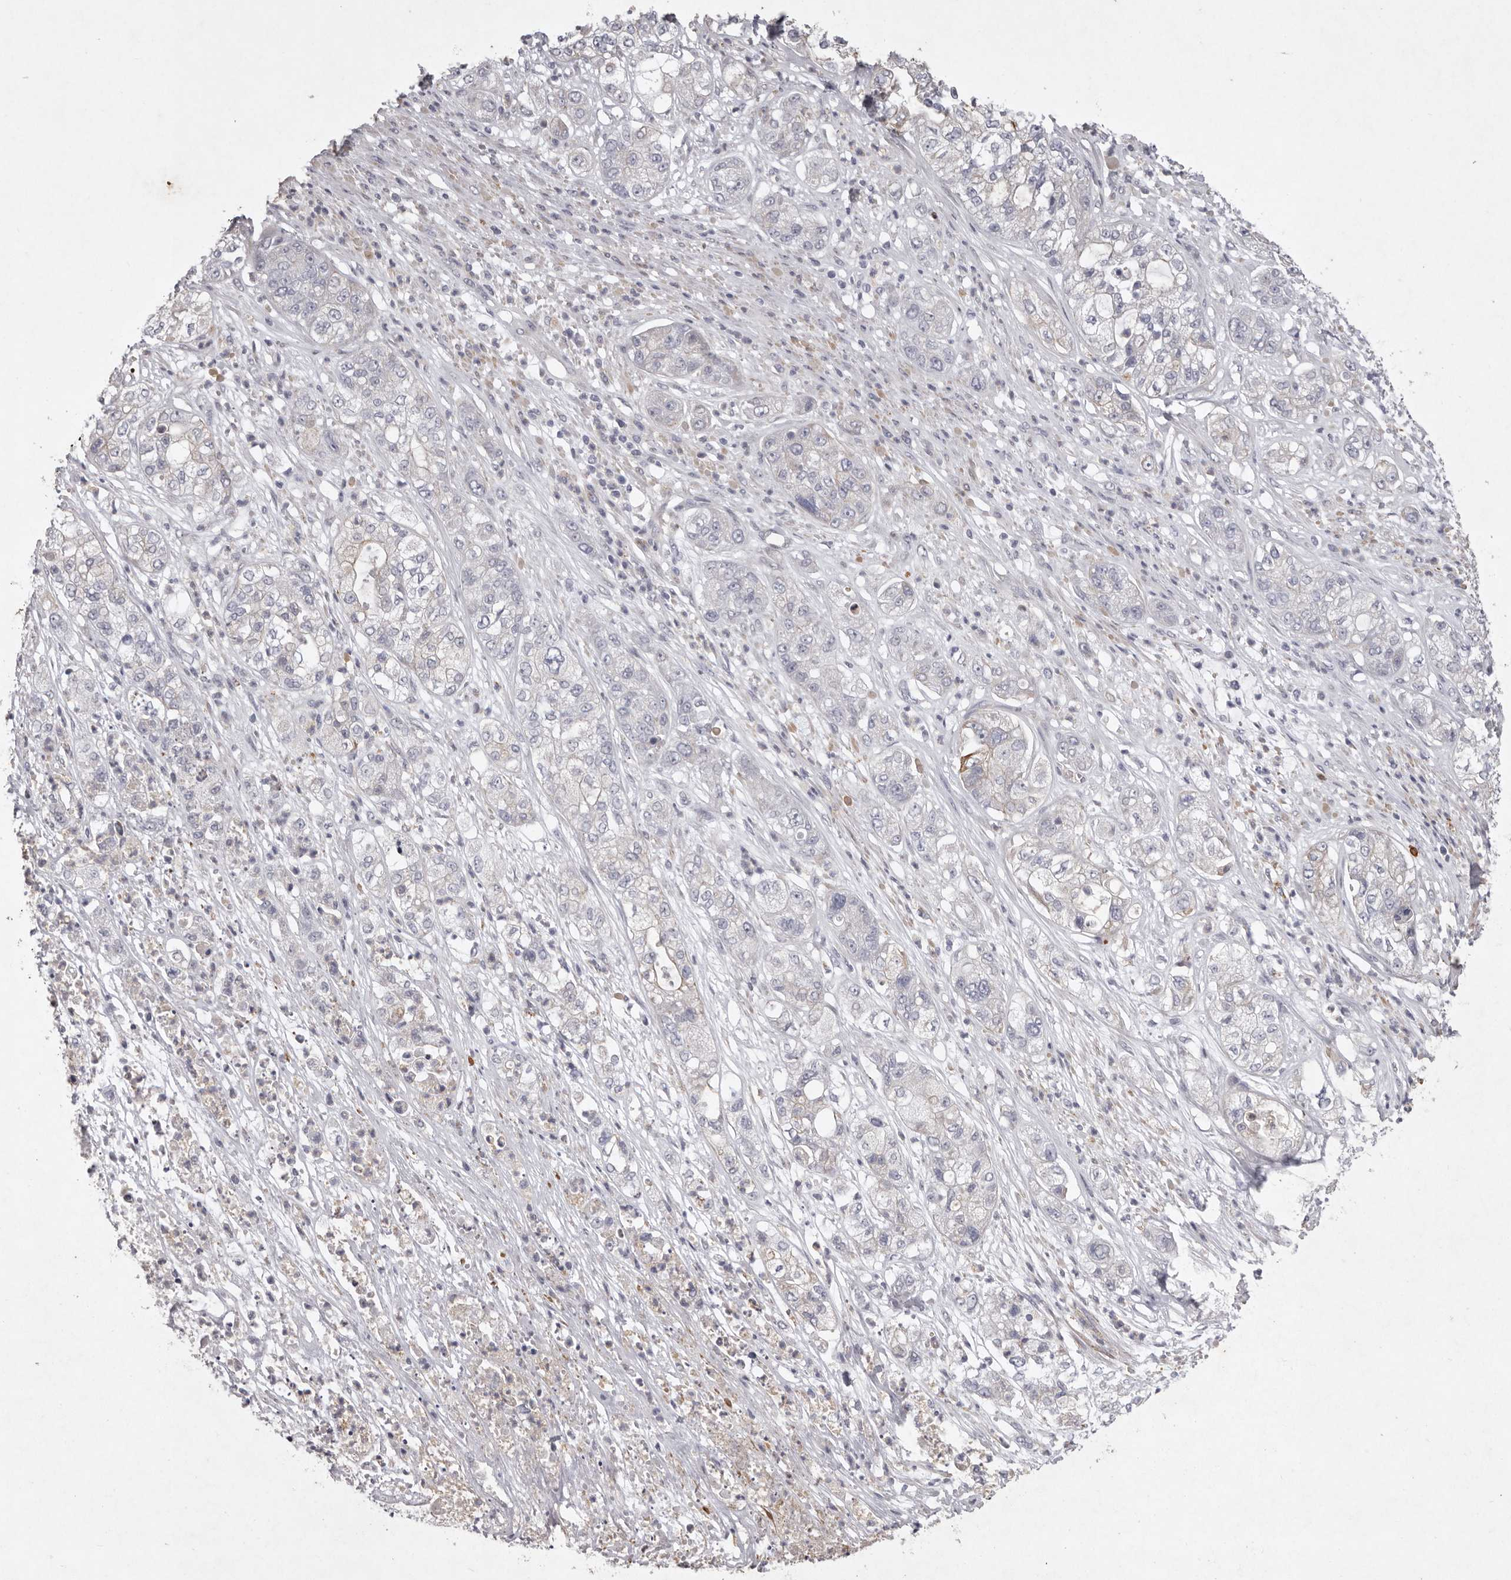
{"staining": {"intensity": "negative", "quantity": "none", "location": "none"}, "tissue": "pancreatic cancer", "cell_type": "Tumor cells", "image_type": "cancer", "snomed": [{"axis": "morphology", "description": "Adenocarcinoma, NOS"}, {"axis": "topography", "description": "Pancreas"}], "caption": "Histopathology image shows no significant protein expression in tumor cells of pancreatic cancer (adenocarcinoma).", "gene": "NKAIN4", "patient": {"sex": "female", "age": 78}}